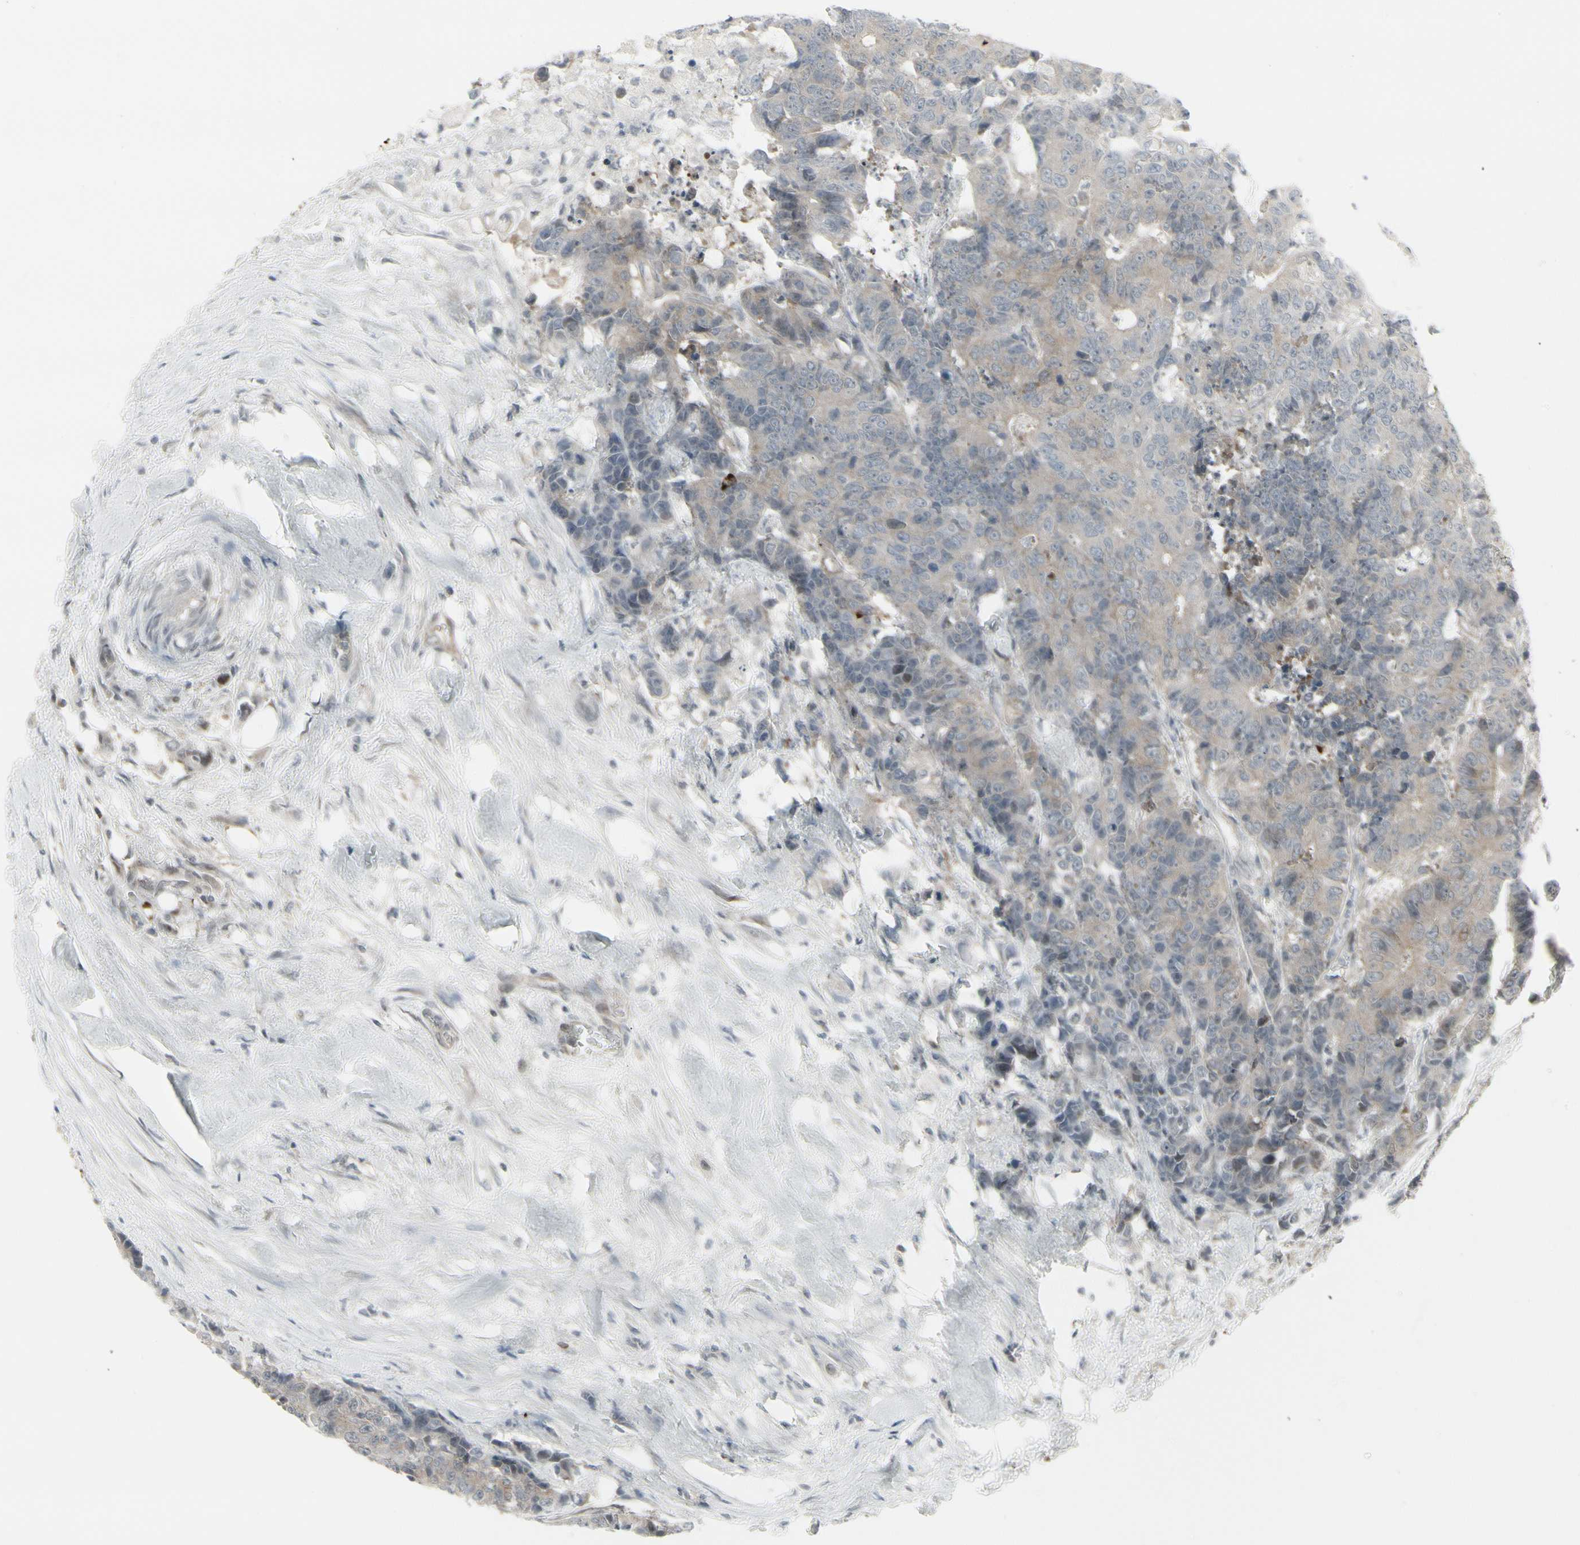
{"staining": {"intensity": "weak", "quantity": ">75%", "location": "cytoplasmic/membranous"}, "tissue": "colorectal cancer", "cell_type": "Tumor cells", "image_type": "cancer", "snomed": [{"axis": "morphology", "description": "Adenocarcinoma, NOS"}, {"axis": "topography", "description": "Colon"}], "caption": "About >75% of tumor cells in colorectal cancer demonstrate weak cytoplasmic/membranous protein positivity as visualized by brown immunohistochemical staining.", "gene": "IGFBP6", "patient": {"sex": "female", "age": 86}}